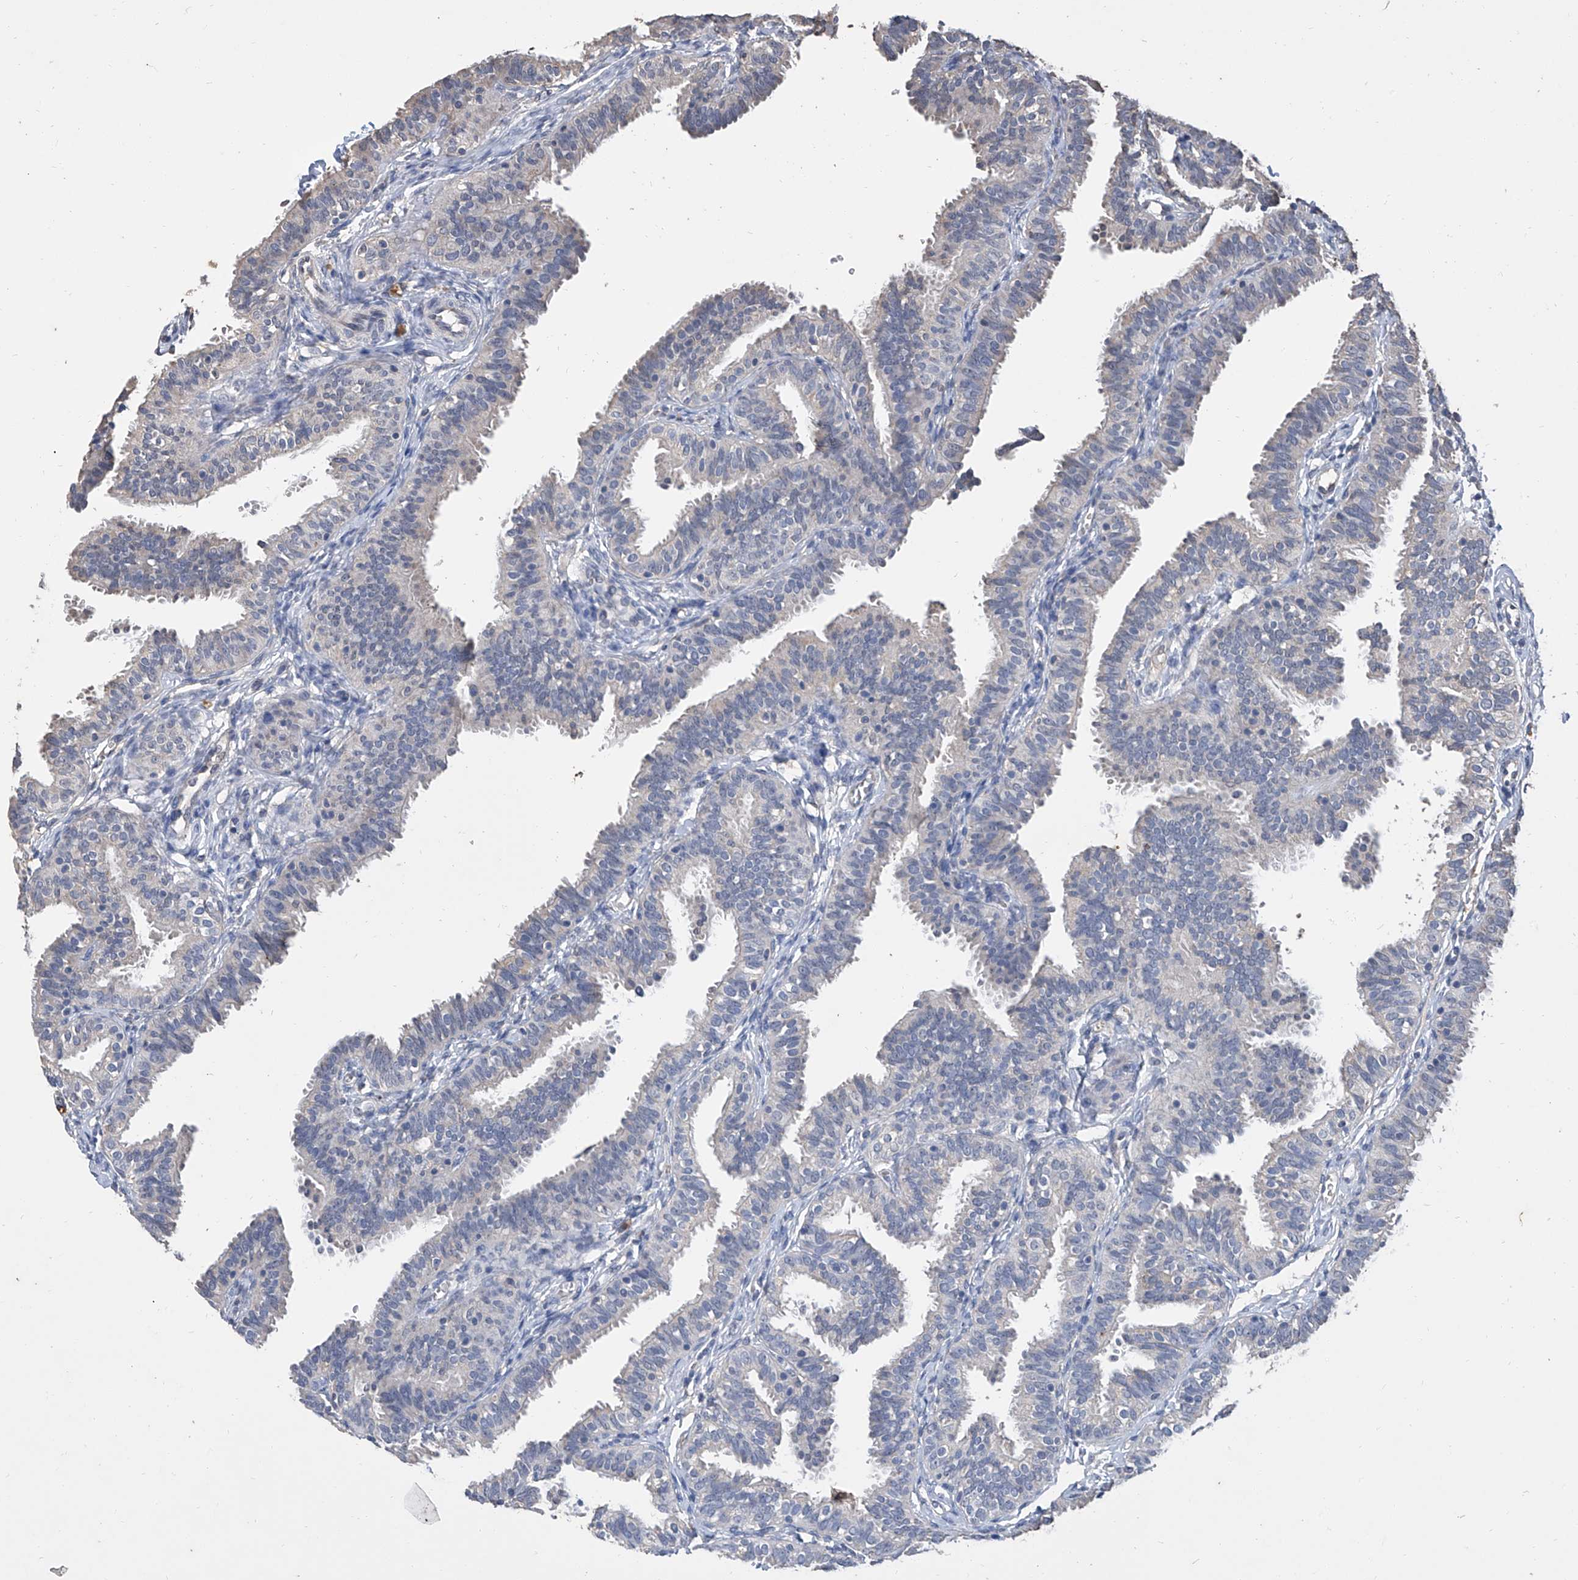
{"staining": {"intensity": "negative", "quantity": "none", "location": "none"}, "tissue": "fallopian tube", "cell_type": "Glandular cells", "image_type": "normal", "snomed": [{"axis": "morphology", "description": "Normal tissue, NOS"}, {"axis": "topography", "description": "Fallopian tube"}], "caption": "DAB immunohistochemical staining of benign human fallopian tube reveals no significant expression in glandular cells.", "gene": "GPT", "patient": {"sex": "female", "age": 35}}